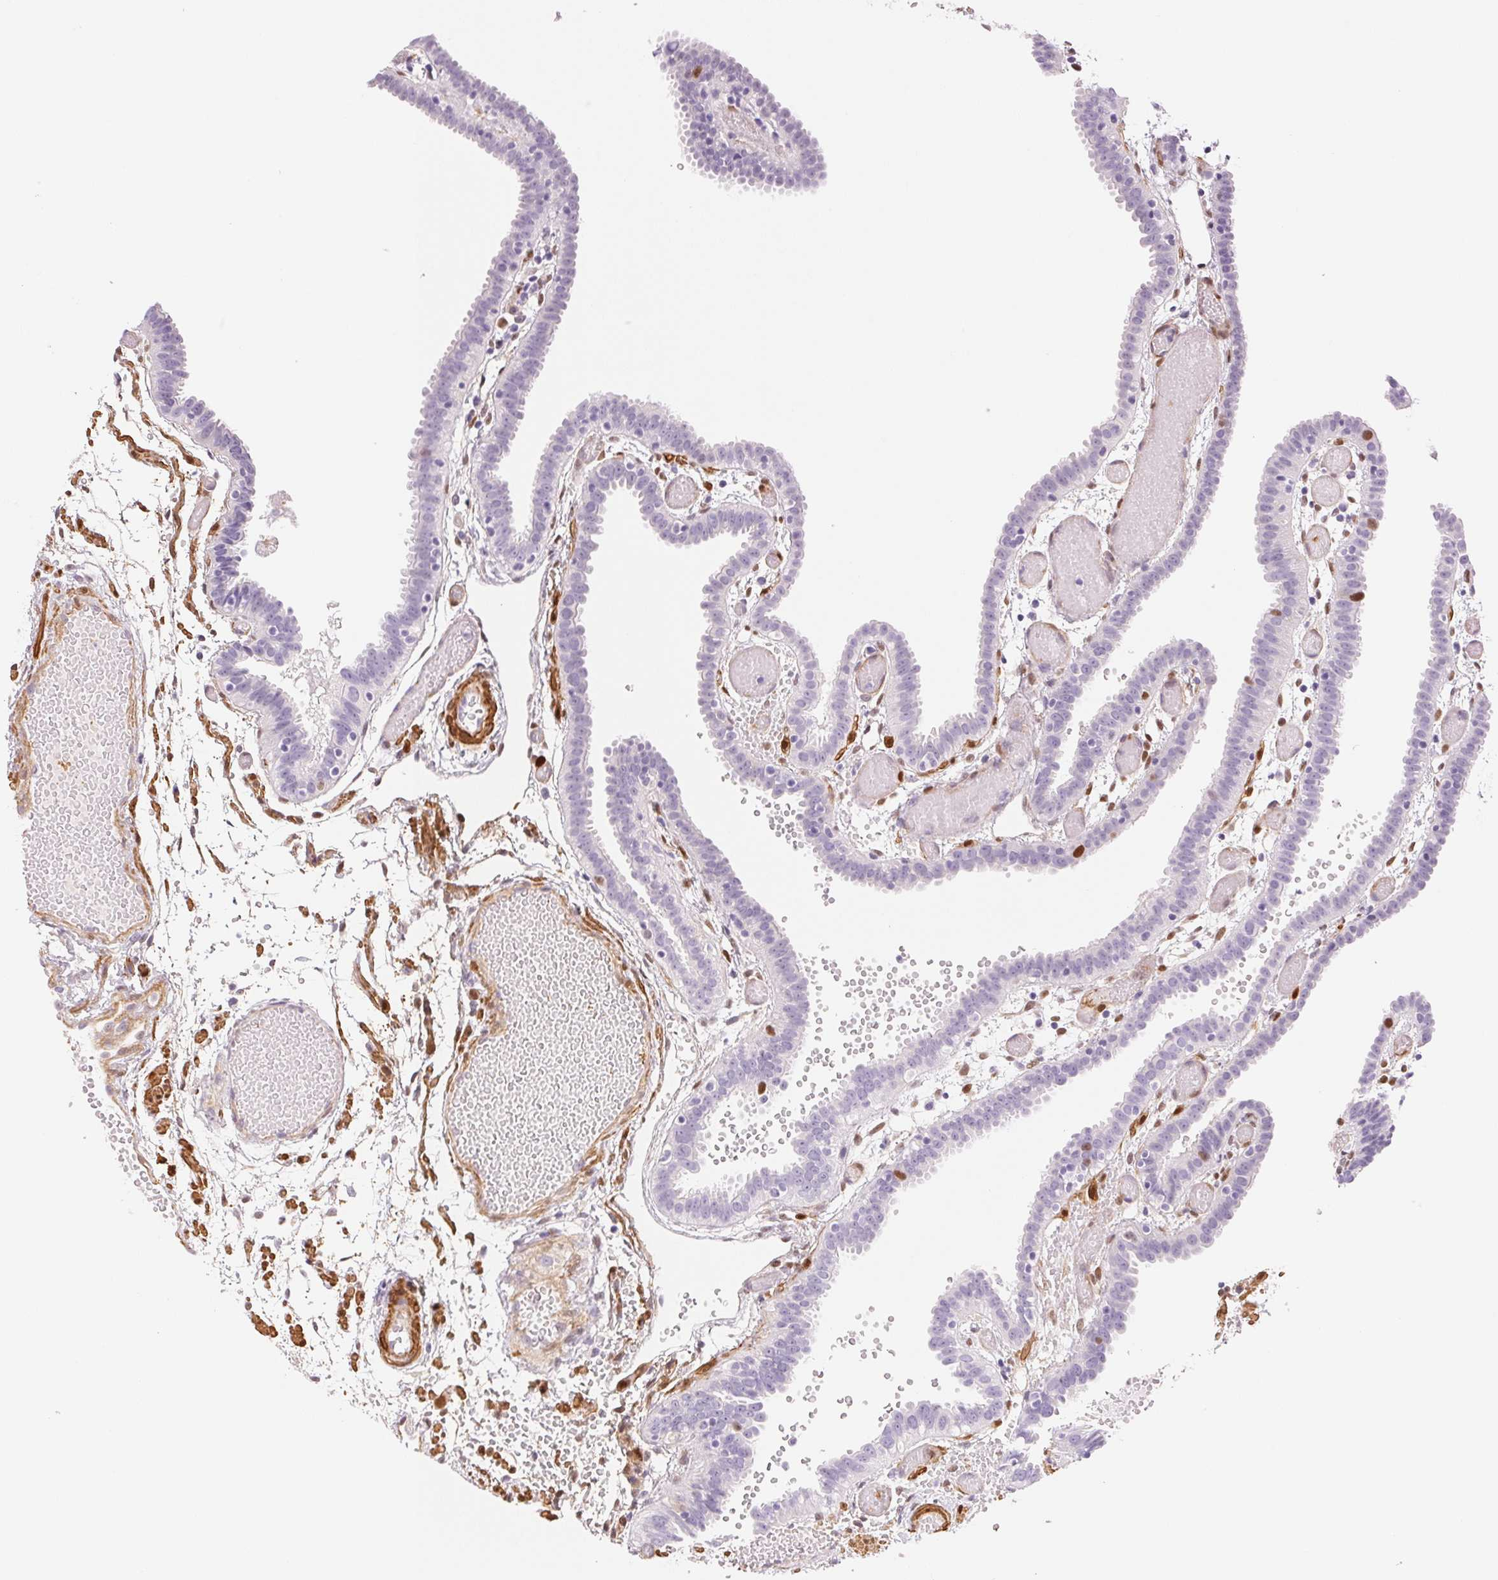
{"staining": {"intensity": "negative", "quantity": "none", "location": "none"}, "tissue": "fallopian tube", "cell_type": "Glandular cells", "image_type": "normal", "snomed": [{"axis": "morphology", "description": "Normal tissue, NOS"}, {"axis": "topography", "description": "Fallopian tube"}], "caption": "Immunohistochemical staining of benign human fallopian tube shows no significant staining in glandular cells.", "gene": "SMTN", "patient": {"sex": "female", "age": 37}}